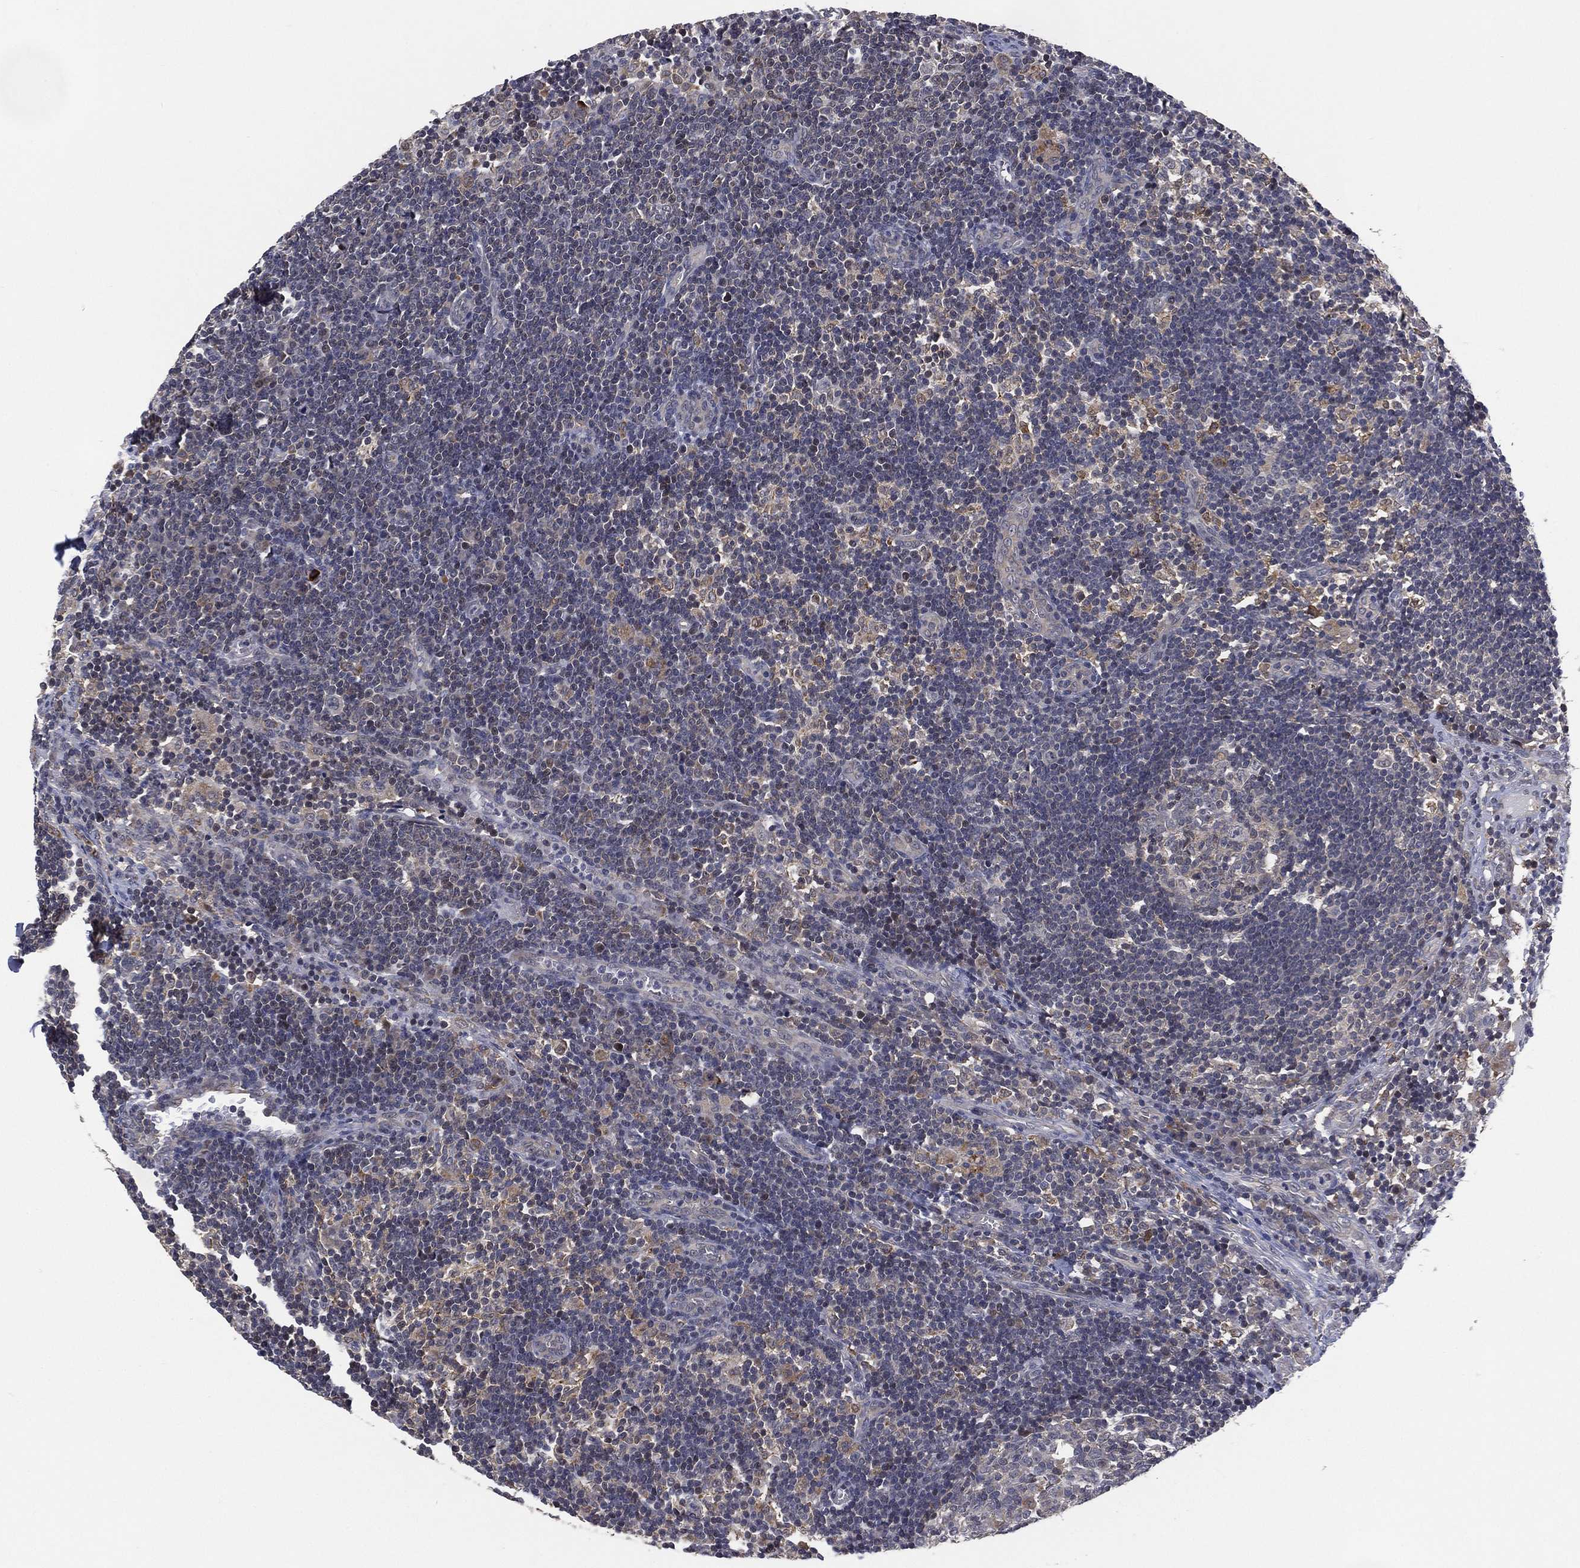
{"staining": {"intensity": "negative", "quantity": "none", "location": "none"}, "tissue": "lymph node", "cell_type": "Germinal center cells", "image_type": "normal", "snomed": [{"axis": "morphology", "description": "Normal tissue, NOS"}, {"axis": "morphology", "description": "Adenocarcinoma, NOS"}, {"axis": "topography", "description": "Lymph node"}, {"axis": "topography", "description": "Pancreas"}], "caption": "DAB immunohistochemical staining of normal human lymph node reveals no significant staining in germinal center cells.", "gene": "SELENOO", "patient": {"sex": "female", "age": 58}}